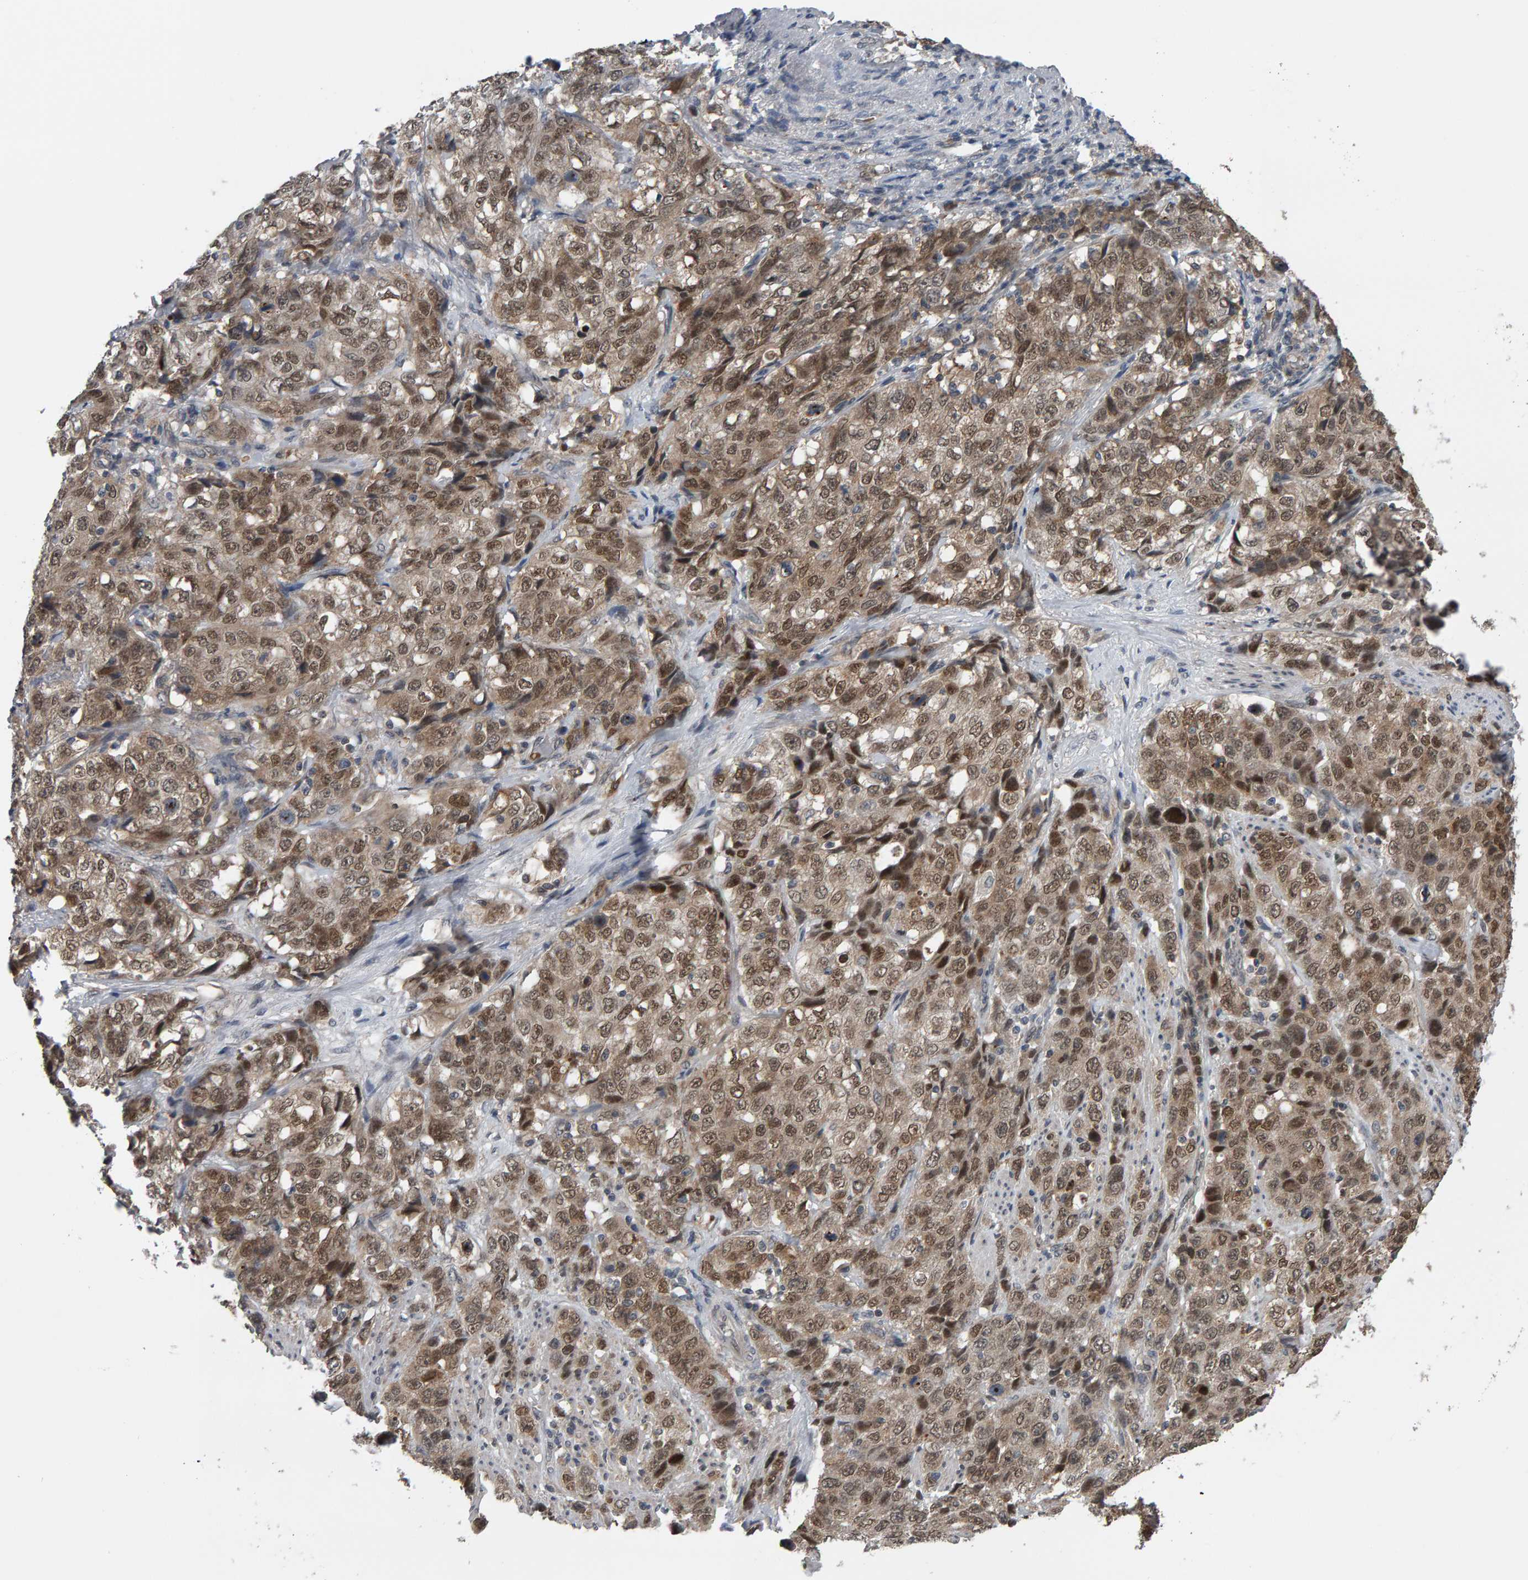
{"staining": {"intensity": "weak", "quantity": ">75%", "location": "cytoplasmic/membranous,nuclear"}, "tissue": "stomach cancer", "cell_type": "Tumor cells", "image_type": "cancer", "snomed": [{"axis": "morphology", "description": "Adenocarcinoma, NOS"}, {"axis": "topography", "description": "Stomach"}], "caption": "Immunohistochemistry (IHC) histopathology image of neoplastic tissue: human adenocarcinoma (stomach) stained using immunohistochemistry exhibits low levels of weak protein expression localized specifically in the cytoplasmic/membranous and nuclear of tumor cells, appearing as a cytoplasmic/membranous and nuclear brown color.", "gene": "COASY", "patient": {"sex": "male", "age": 48}}